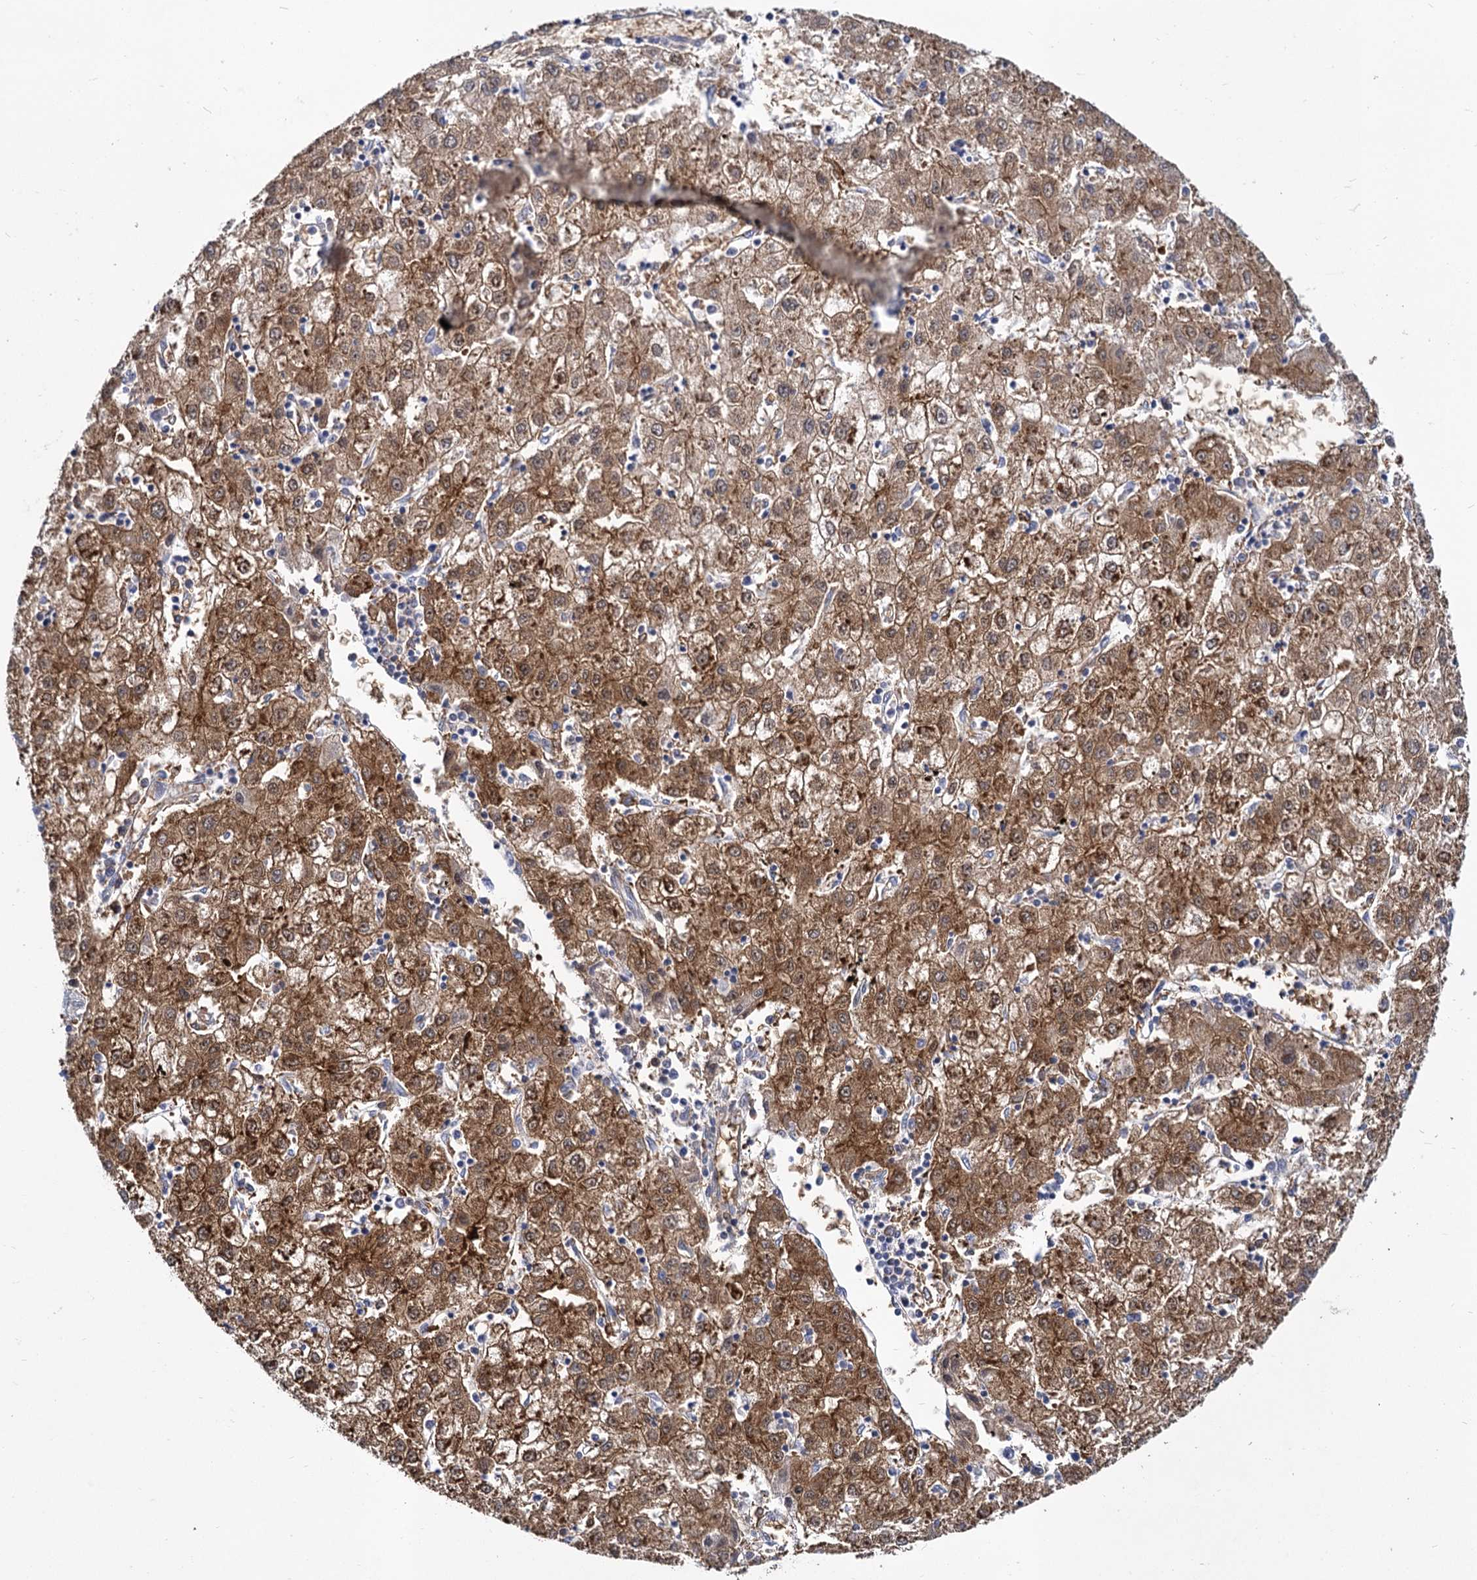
{"staining": {"intensity": "moderate", "quantity": ">75%", "location": "cytoplasmic/membranous"}, "tissue": "liver cancer", "cell_type": "Tumor cells", "image_type": "cancer", "snomed": [{"axis": "morphology", "description": "Carcinoma, Hepatocellular, NOS"}, {"axis": "topography", "description": "Liver"}], "caption": "Immunohistochemical staining of human liver hepatocellular carcinoma exhibits moderate cytoplasmic/membranous protein expression in approximately >75% of tumor cells.", "gene": "GCLC", "patient": {"sex": "male", "age": 72}}